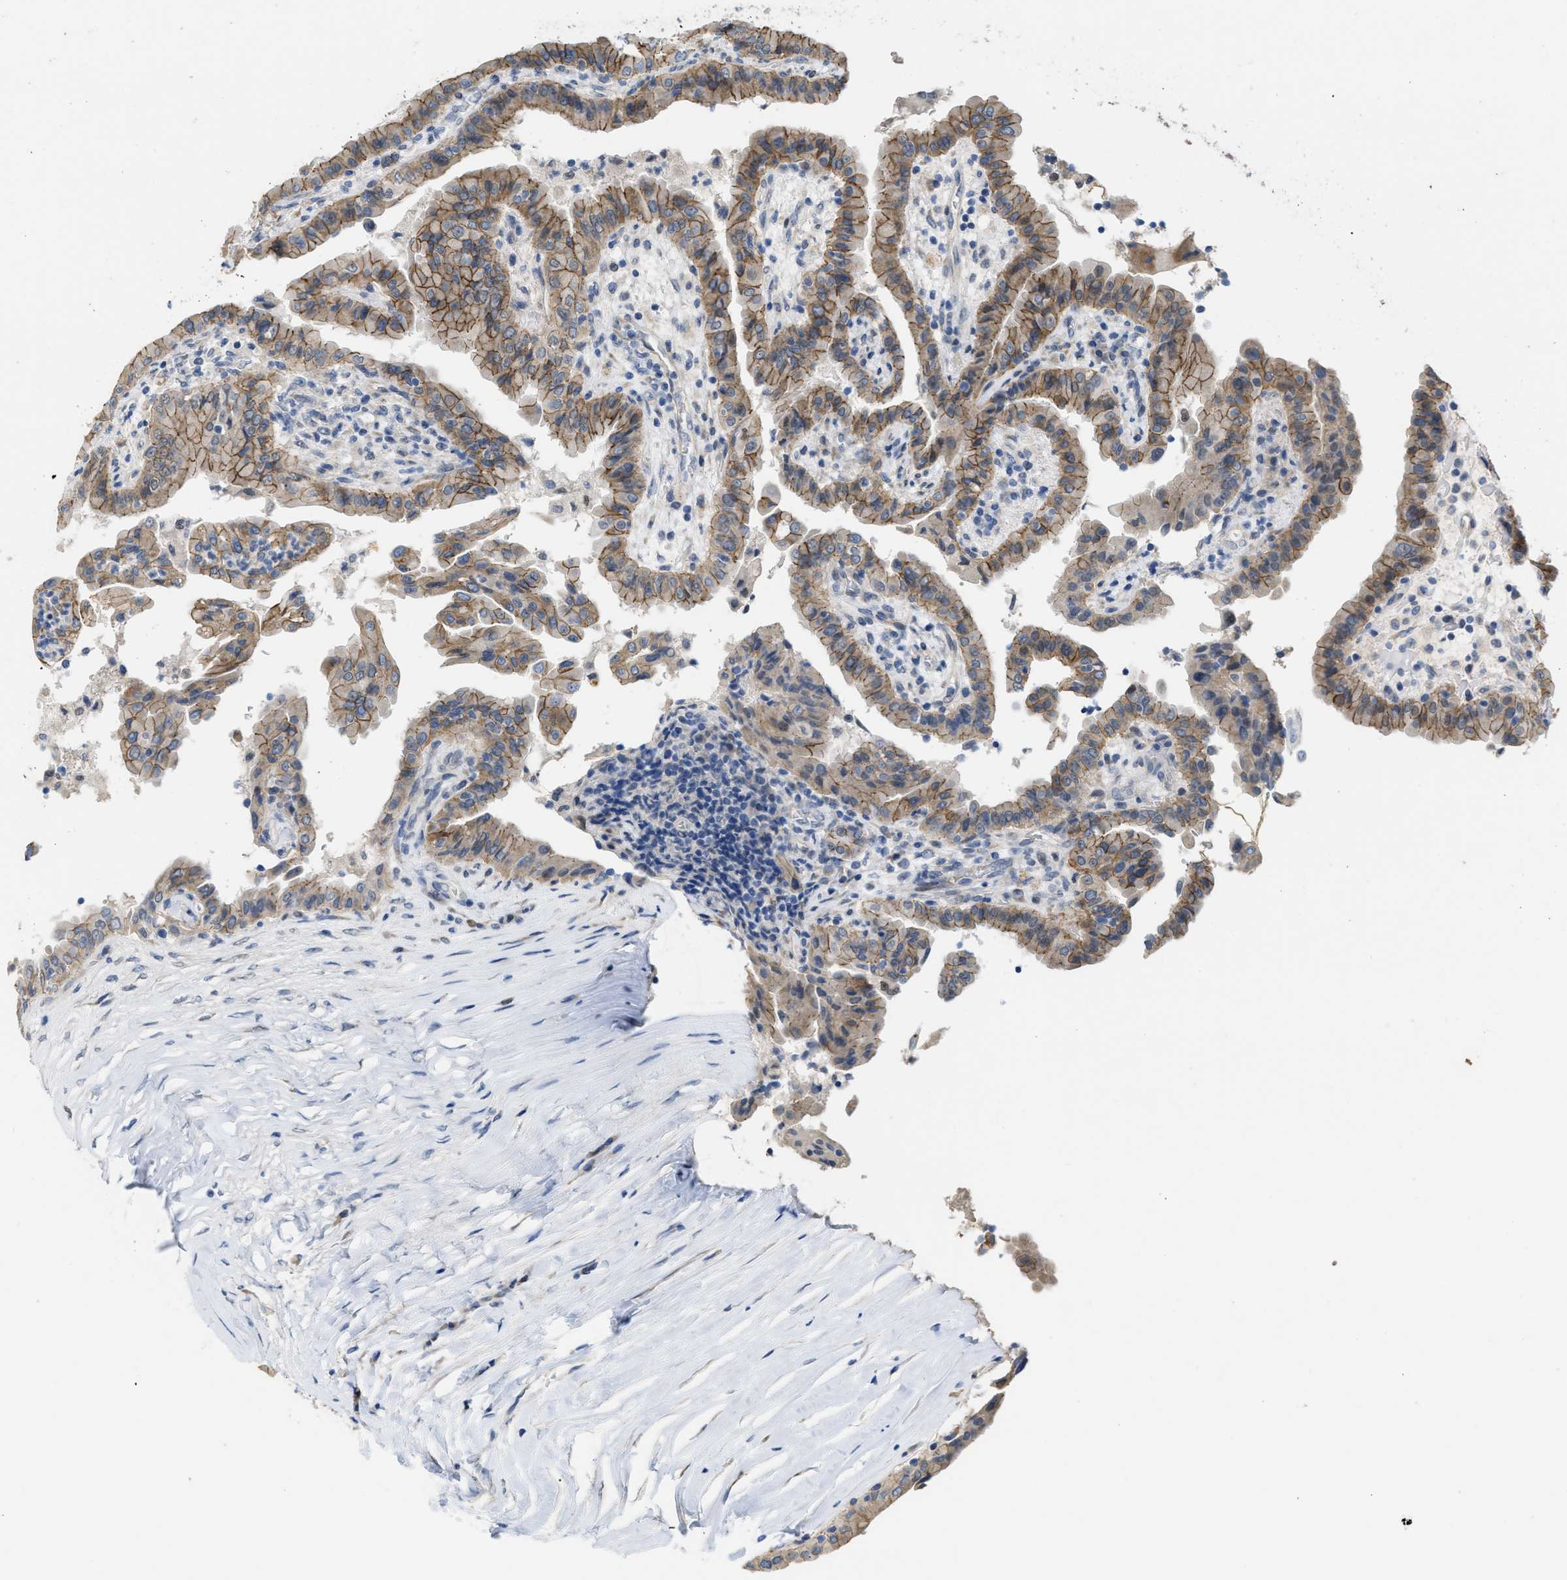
{"staining": {"intensity": "moderate", "quantity": ">75%", "location": "cytoplasmic/membranous"}, "tissue": "thyroid cancer", "cell_type": "Tumor cells", "image_type": "cancer", "snomed": [{"axis": "morphology", "description": "Papillary adenocarcinoma, NOS"}, {"axis": "topography", "description": "Thyroid gland"}], "caption": "This is an image of IHC staining of thyroid cancer (papillary adenocarcinoma), which shows moderate staining in the cytoplasmic/membranous of tumor cells.", "gene": "CDPF1", "patient": {"sex": "male", "age": 33}}